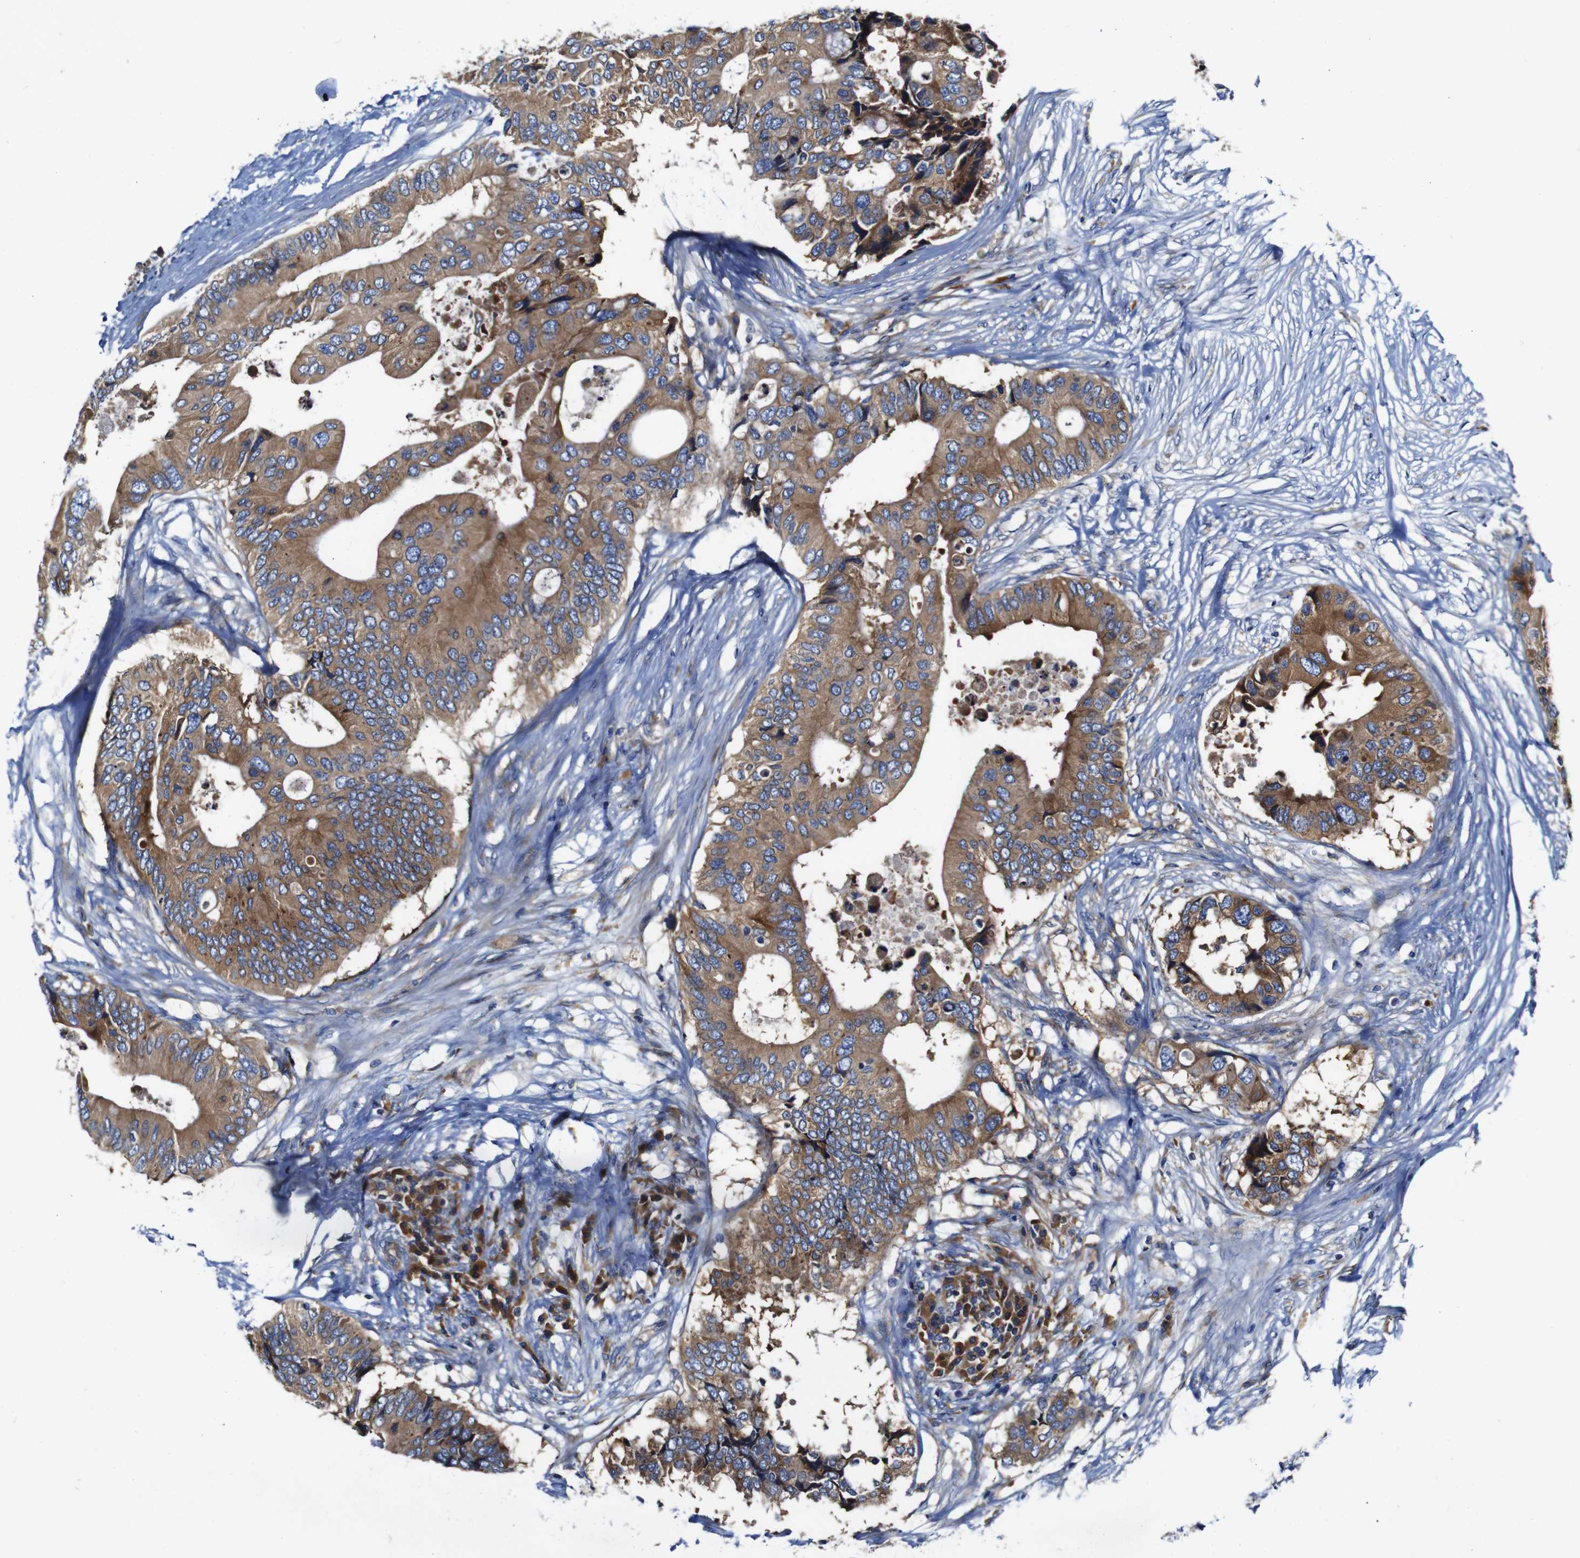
{"staining": {"intensity": "moderate", "quantity": ">75%", "location": "cytoplasmic/membranous"}, "tissue": "colorectal cancer", "cell_type": "Tumor cells", "image_type": "cancer", "snomed": [{"axis": "morphology", "description": "Adenocarcinoma, NOS"}, {"axis": "topography", "description": "Colon"}], "caption": "Colorectal cancer was stained to show a protein in brown. There is medium levels of moderate cytoplasmic/membranous staining in about >75% of tumor cells.", "gene": "CLCC1", "patient": {"sex": "male", "age": 71}}